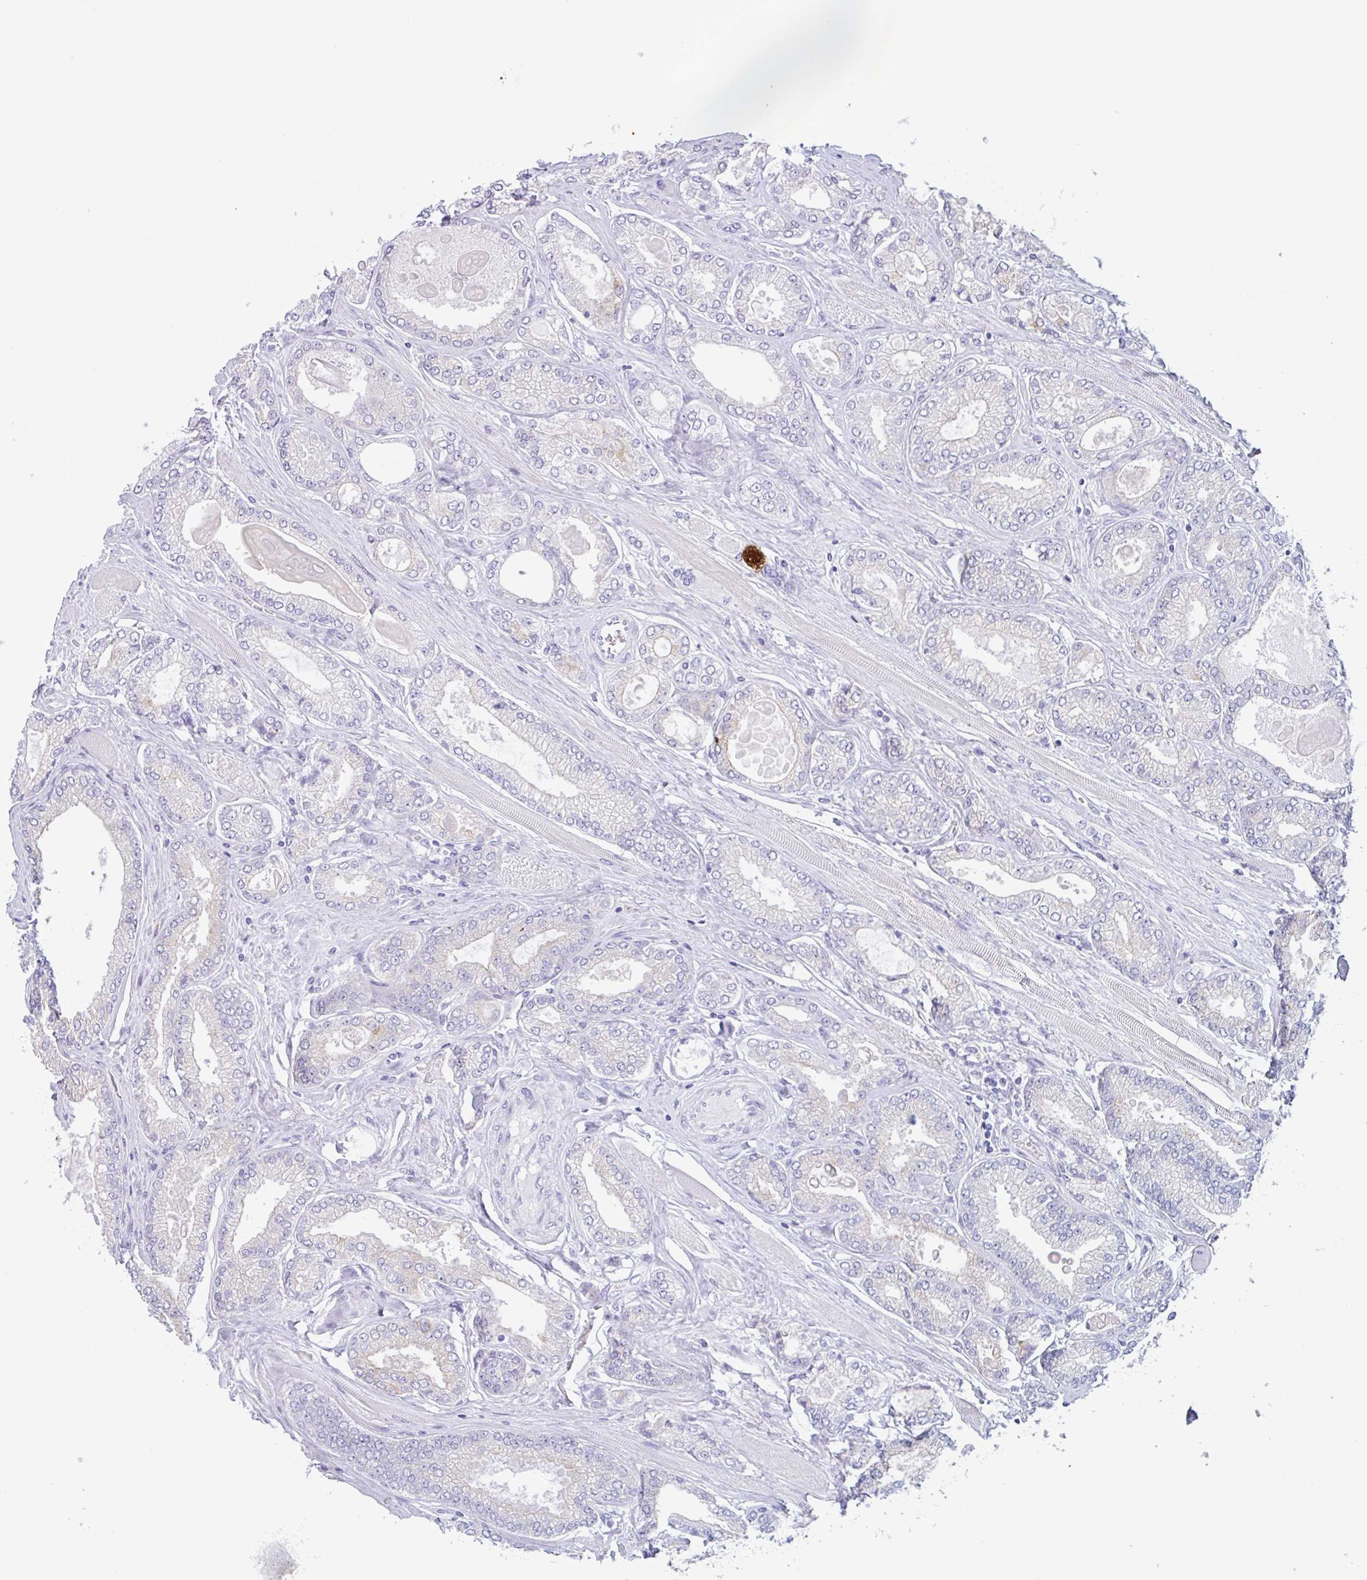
{"staining": {"intensity": "weak", "quantity": "<25%", "location": "cytoplasmic/membranous"}, "tissue": "prostate cancer", "cell_type": "Tumor cells", "image_type": "cancer", "snomed": [{"axis": "morphology", "description": "Adenocarcinoma, High grade"}, {"axis": "topography", "description": "Prostate"}], "caption": "A histopathology image of prostate cancer (adenocarcinoma (high-grade)) stained for a protein shows no brown staining in tumor cells.", "gene": "DTWD2", "patient": {"sex": "male", "age": 68}}